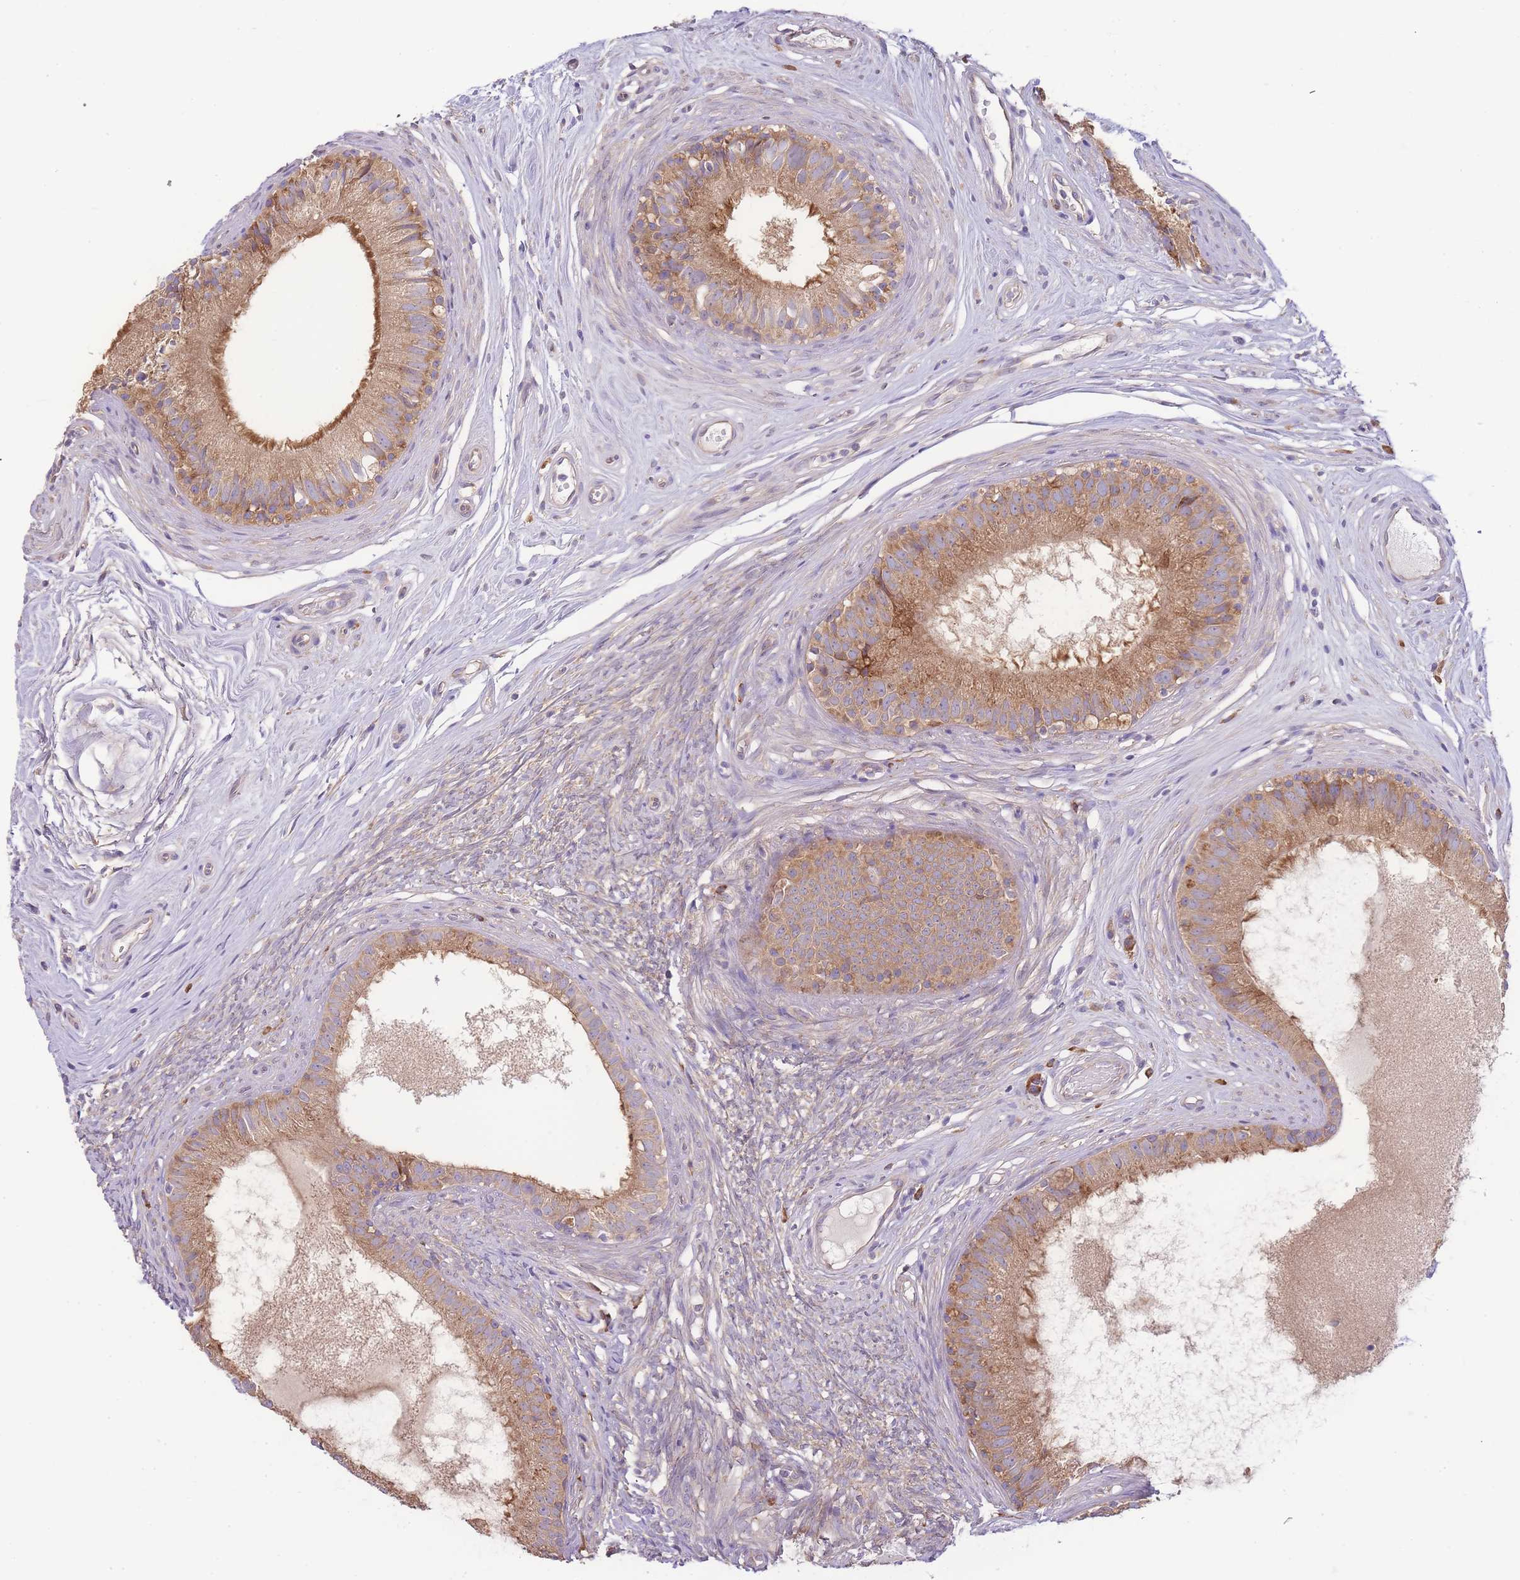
{"staining": {"intensity": "moderate", "quantity": ">75%", "location": "cytoplasmic/membranous"}, "tissue": "epididymis", "cell_type": "Glandular cells", "image_type": "normal", "snomed": [{"axis": "morphology", "description": "Normal tissue, NOS"}, {"axis": "topography", "description": "Epididymis"}], "caption": "A brown stain shows moderate cytoplasmic/membranous positivity of a protein in glandular cells of benign epididymis. The protein is shown in brown color, while the nuclei are stained blue.", "gene": "BEX1", "patient": {"sex": "male", "age": 74}}